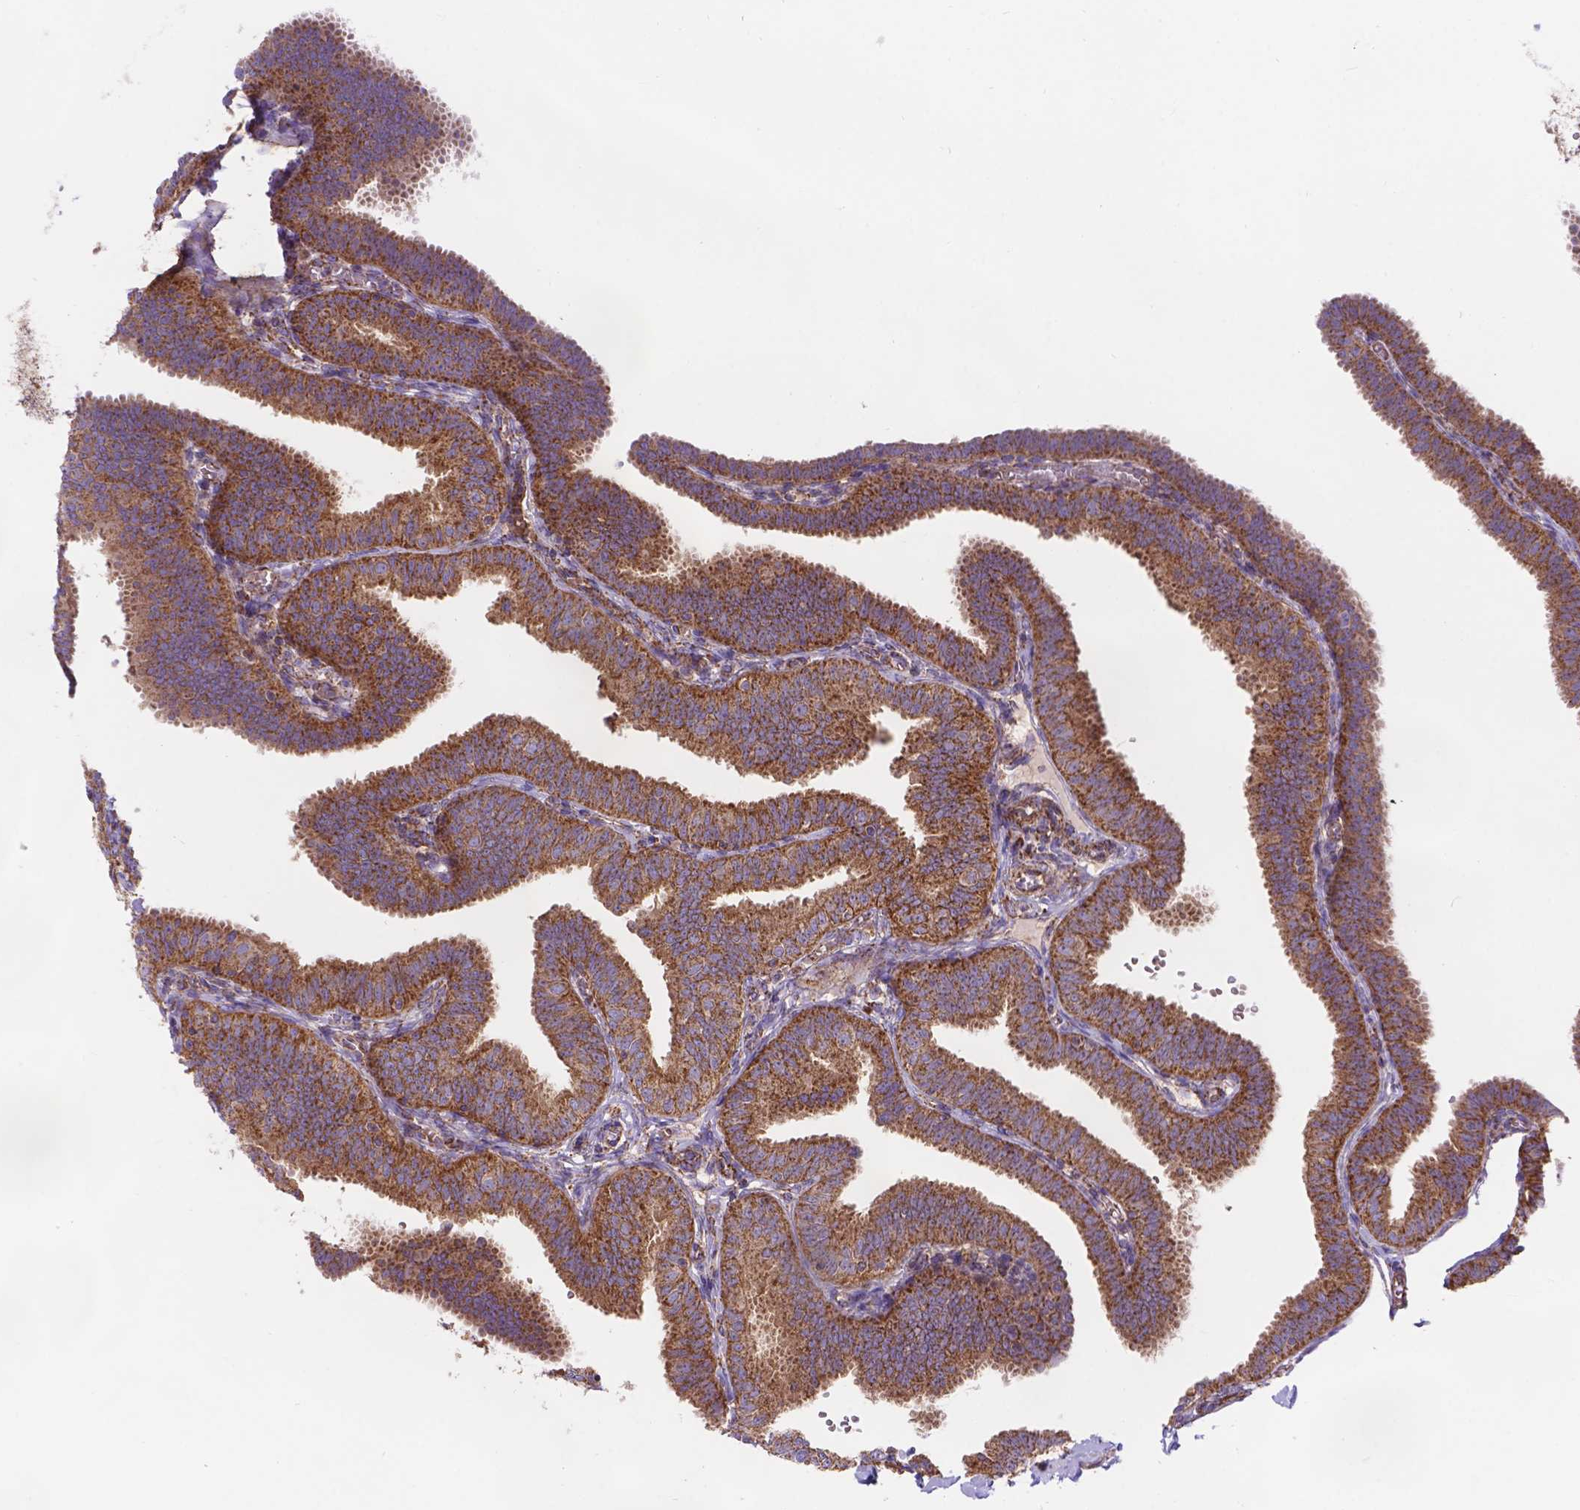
{"staining": {"intensity": "moderate", "quantity": ">75%", "location": "cytoplasmic/membranous"}, "tissue": "fallopian tube", "cell_type": "Glandular cells", "image_type": "normal", "snomed": [{"axis": "morphology", "description": "Normal tissue, NOS"}, {"axis": "topography", "description": "Fallopian tube"}], "caption": "Immunohistochemistry (IHC) staining of benign fallopian tube, which demonstrates medium levels of moderate cytoplasmic/membranous positivity in about >75% of glandular cells indicating moderate cytoplasmic/membranous protein positivity. The staining was performed using DAB (brown) for protein detection and nuclei were counterstained in hematoxylin (blue).", "gene": "AK3", "patient": {"sex": "female", "age": 25}}